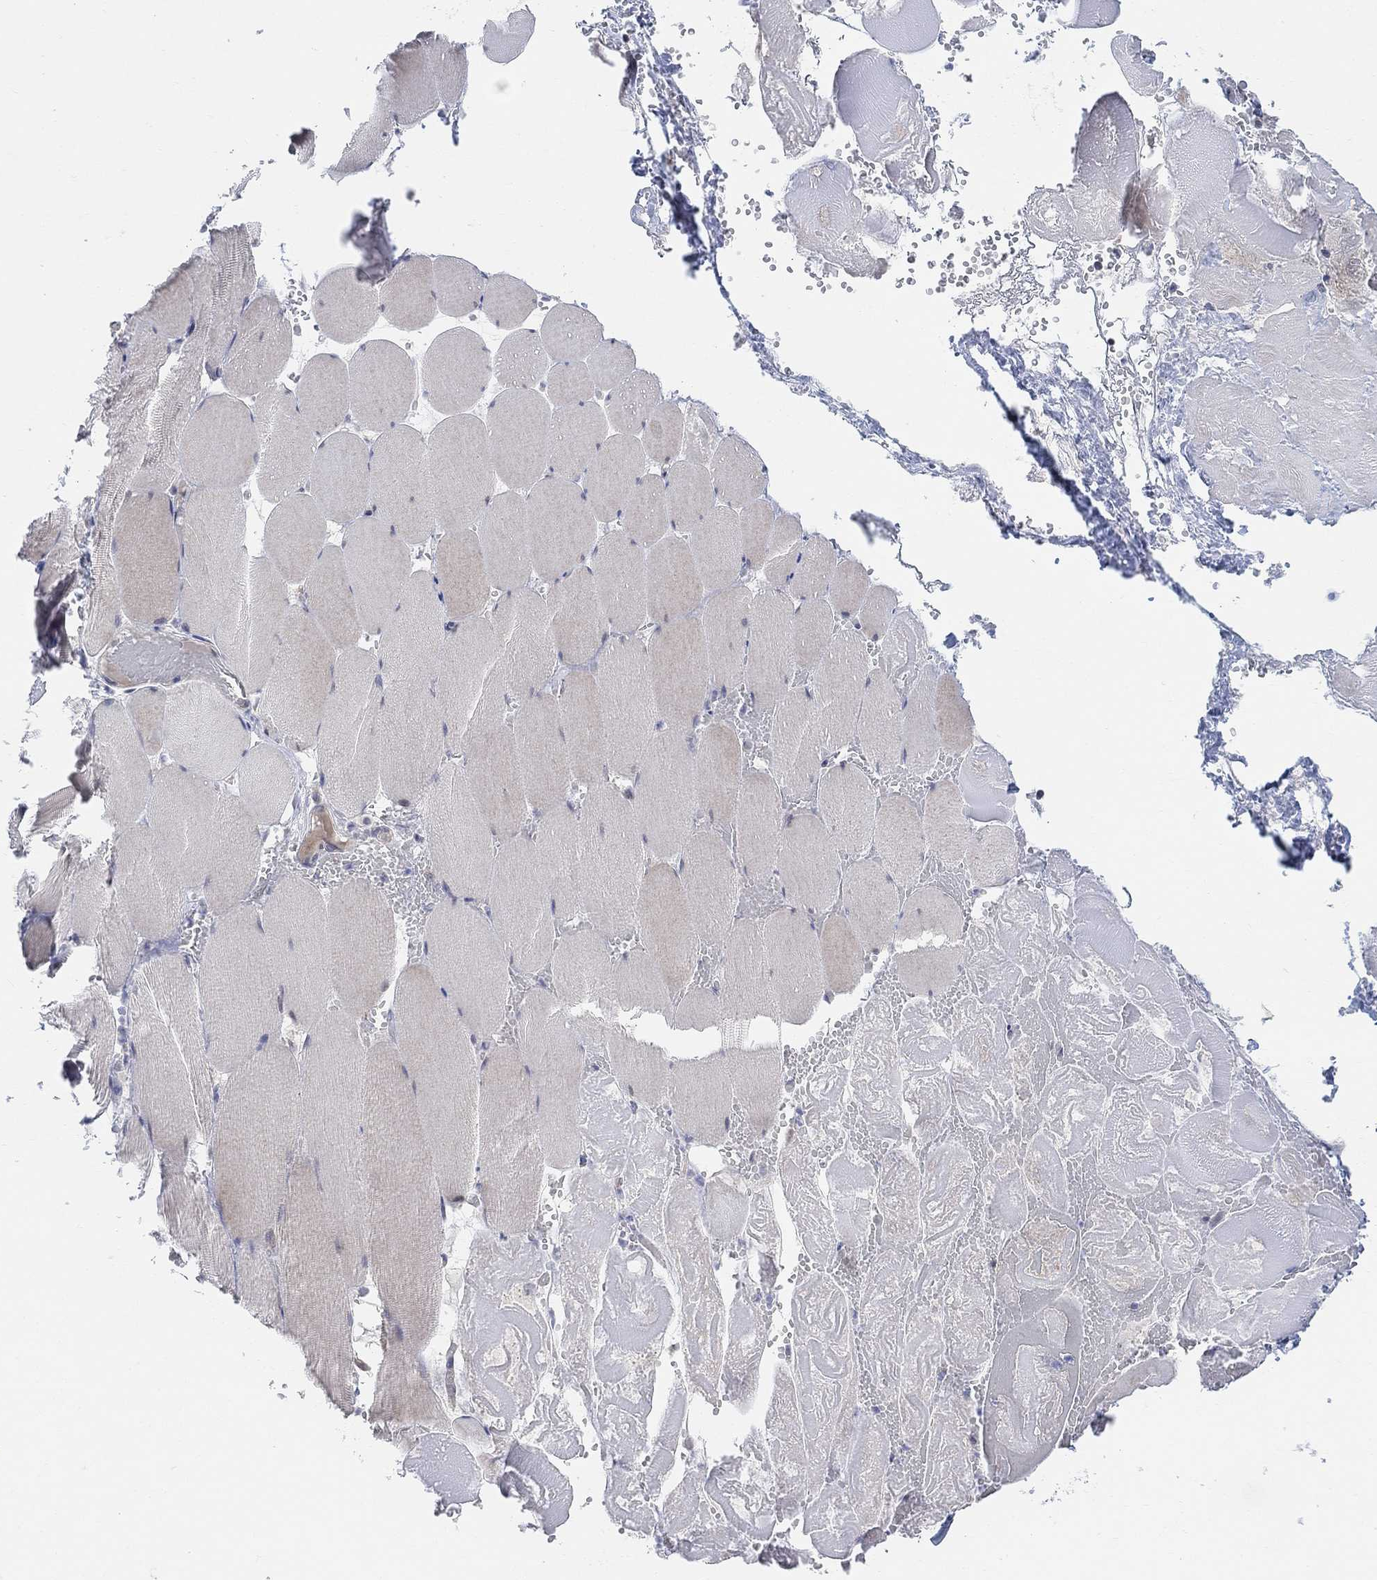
{"staining": {"intensity": "negative", "quantity": "none", "location": "none"}, "tissue": "skeletal muscle", "cell_type": "Myocytes", "image_type": "normal", "snomed": [{"axis": "morphology", "description": "Normal tissue, NOS"}, {"axis": "morphology", "description": "Malignant melanoma, Metastatic site"}, {"axis": "topography", "description": "Skeletal muscle"}], "caption": "IHC of unremarkable skeletal muscle exhibits no staining in myocytes.", "gene": "CNTF", "patient": {"sex": "male", "age": 50}}